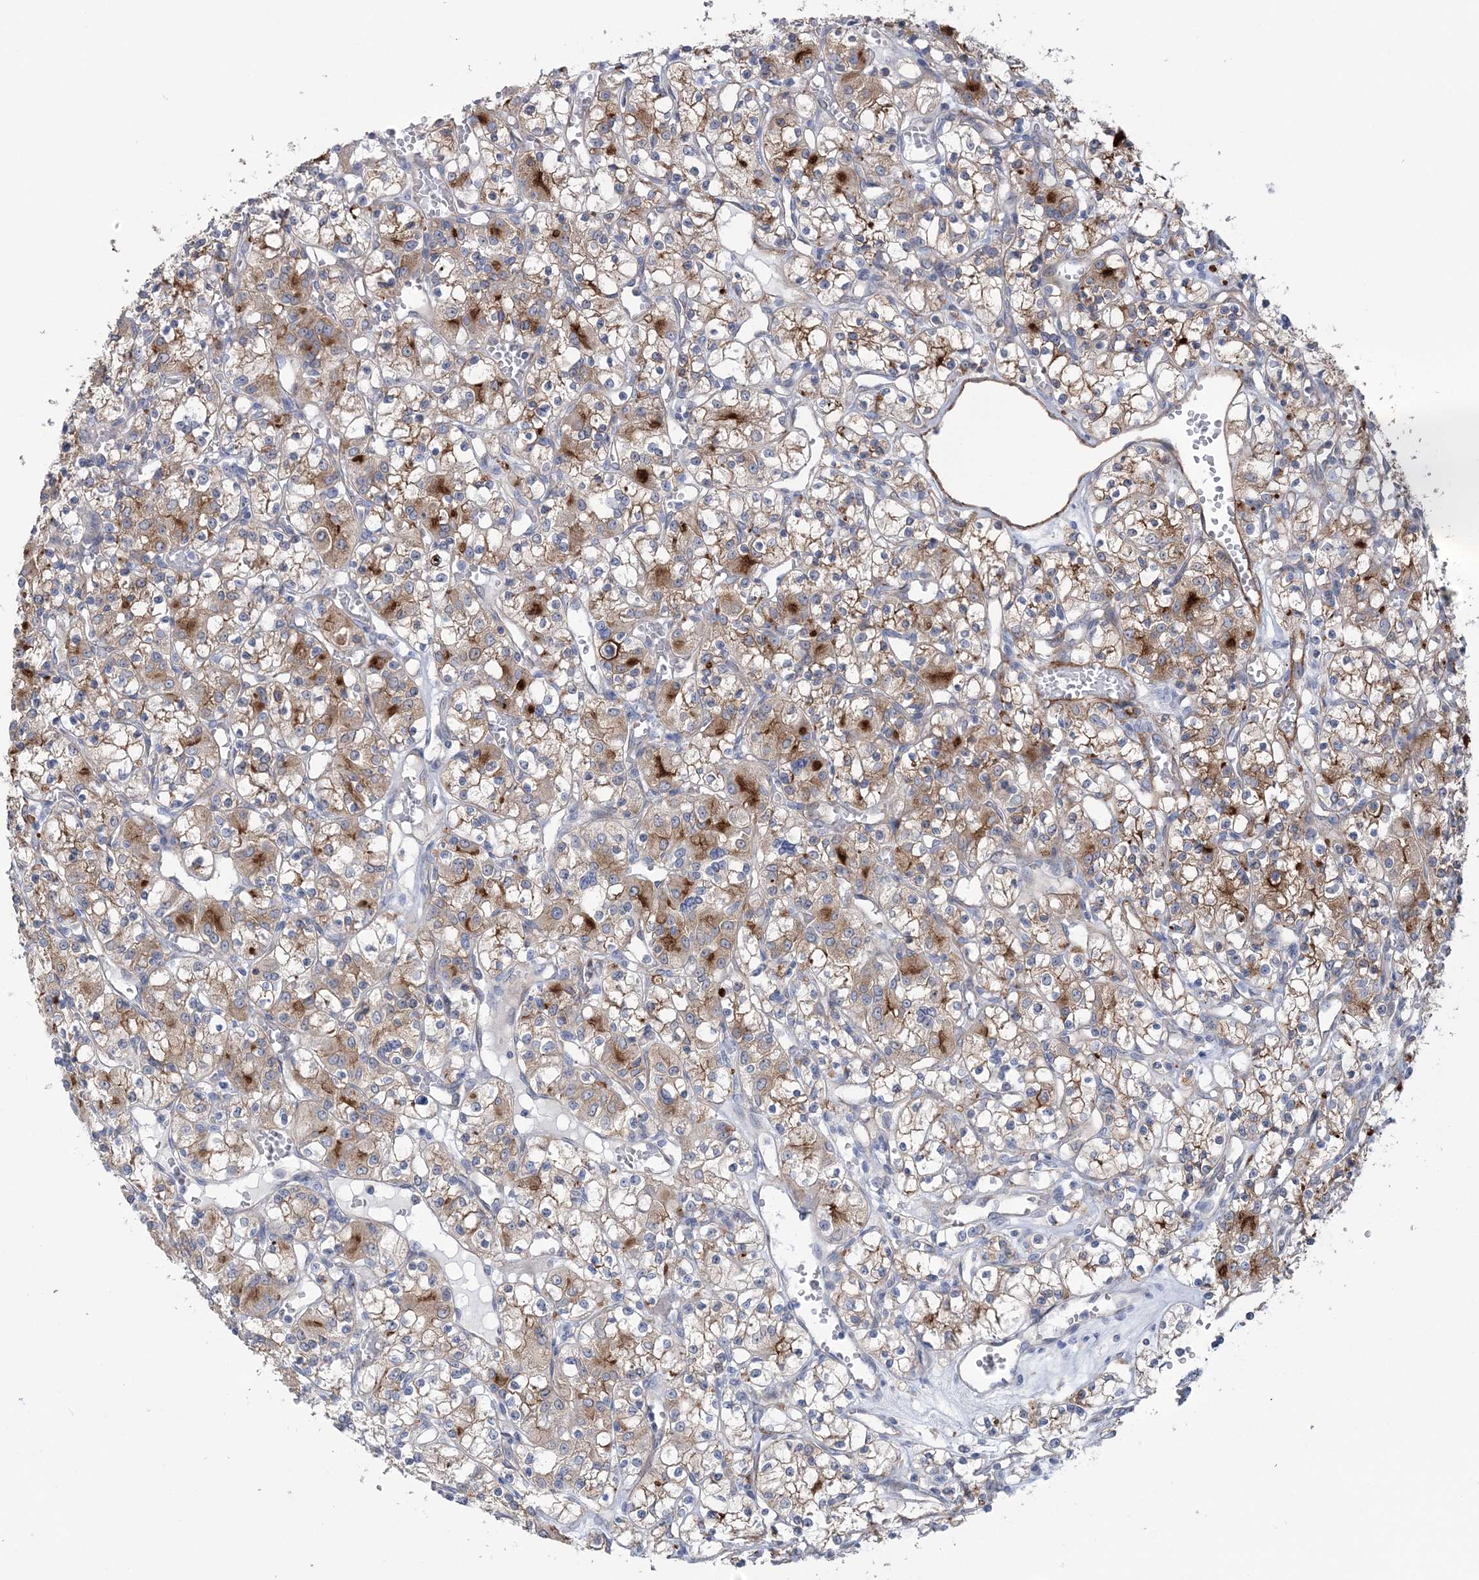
{"staining": {"intensity": "strong", "quantity": "<25%", "location": "cytoplasmic/membranous"}, "tissue": "renal cancer", "cell_type": "Tumor cells", "image_type": "cancer", "snomed": [{"axis": "morphology", "description": "Adenocarcinoma, NOS"}, {"axis": "topography", "description": "Kidney"}], "caption": "Adenocarcinoma (renal) stained for a protein demonstrates strong cytoplasmic/membranous positivity in tumor cells.", "gene": "RAB11FIP5", "patient": {"sex": "female", "age": 59}}